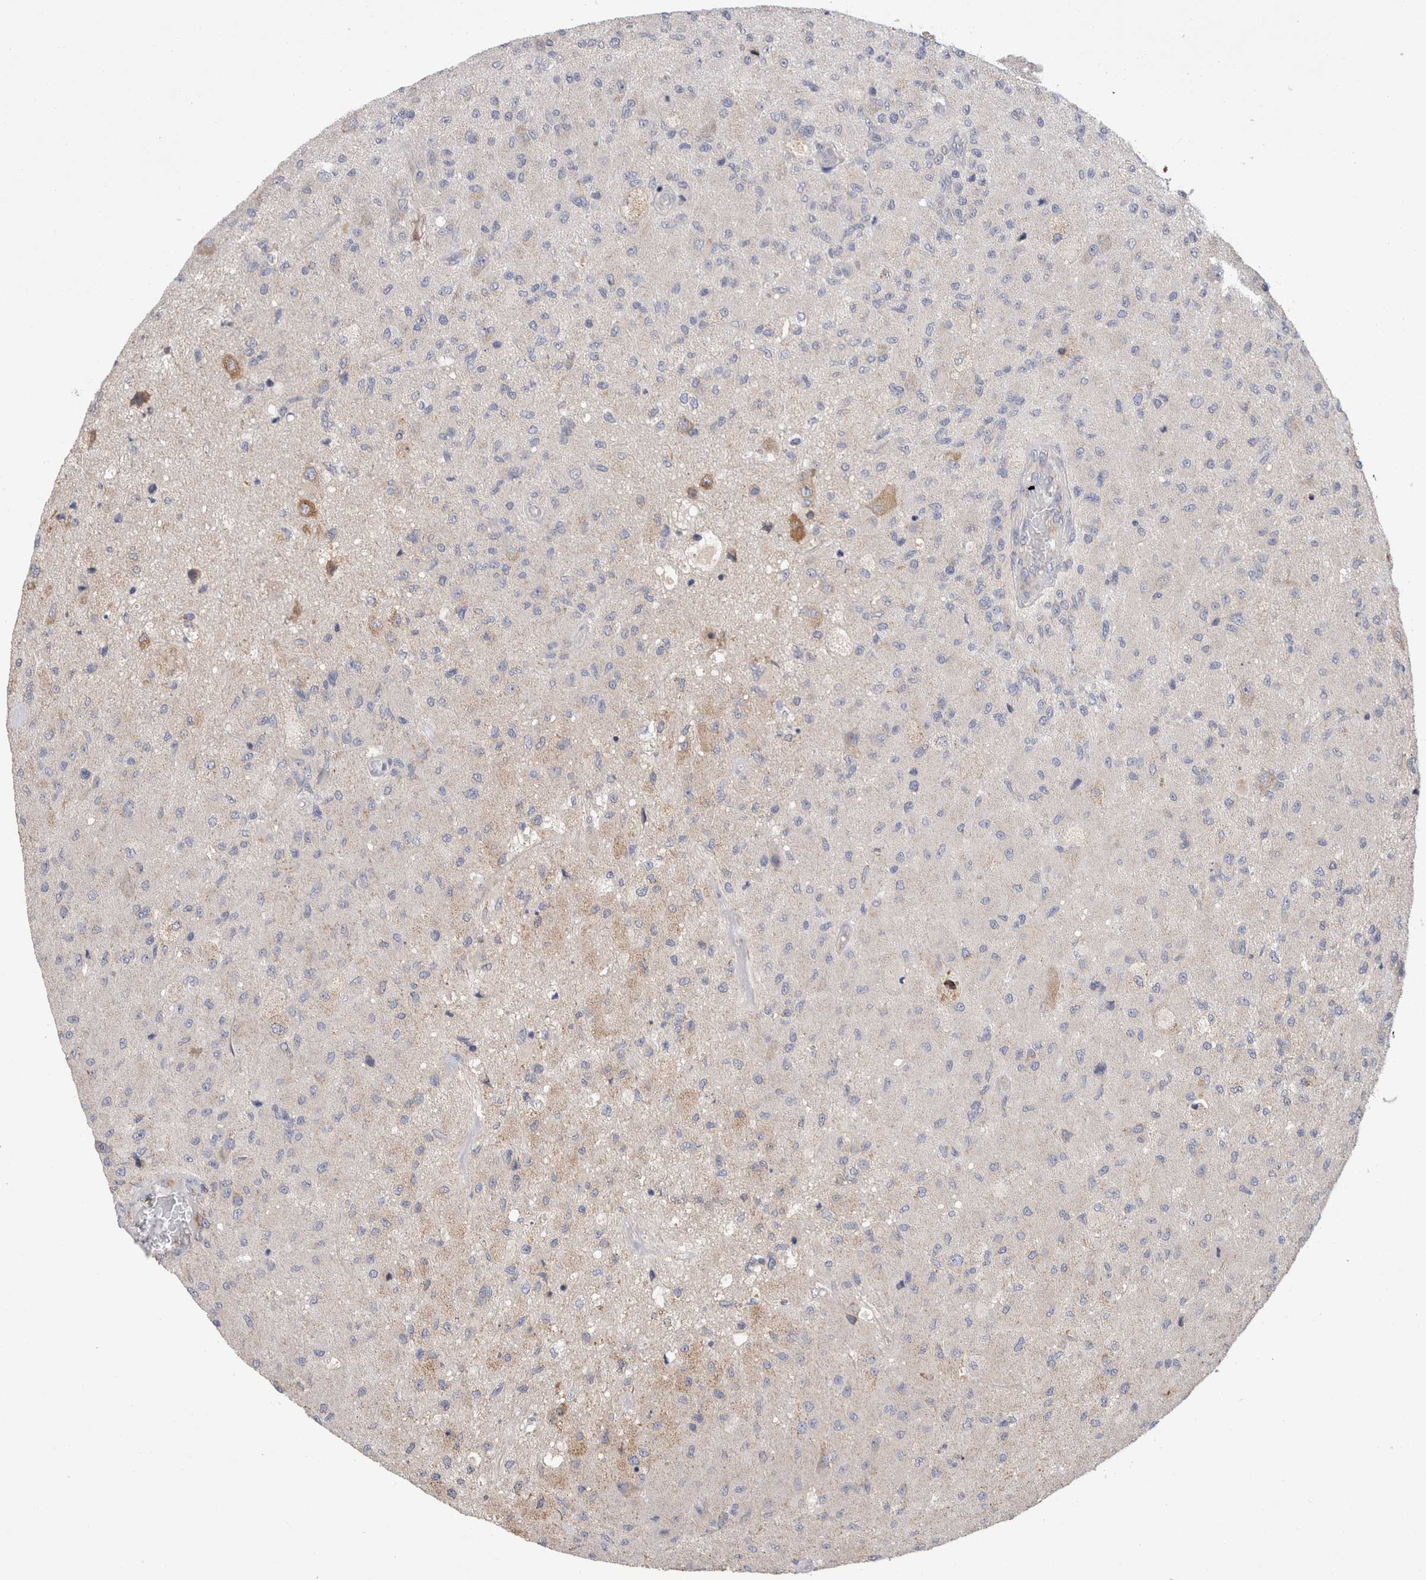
{"staining": {"intensity": "negative", "quantity": "none", "location": "none"}, "tissue": "glioma", "cell_type": "Tumor cells", "image_type": "cancer", "snomed": [{"axis": "morphology", "description": "Normal tissue, NOS"}, {"axis": "morphology", "description": "Glioma, malignant, High grade"}, {"axis": "topography", "description": "Cerebral cortex"}], "caption": "Histopathology image shows no significant protein expression in tumor cells of glioma.", "gene": "IARS2", "patient": {"sex": "male", "age": 77}}